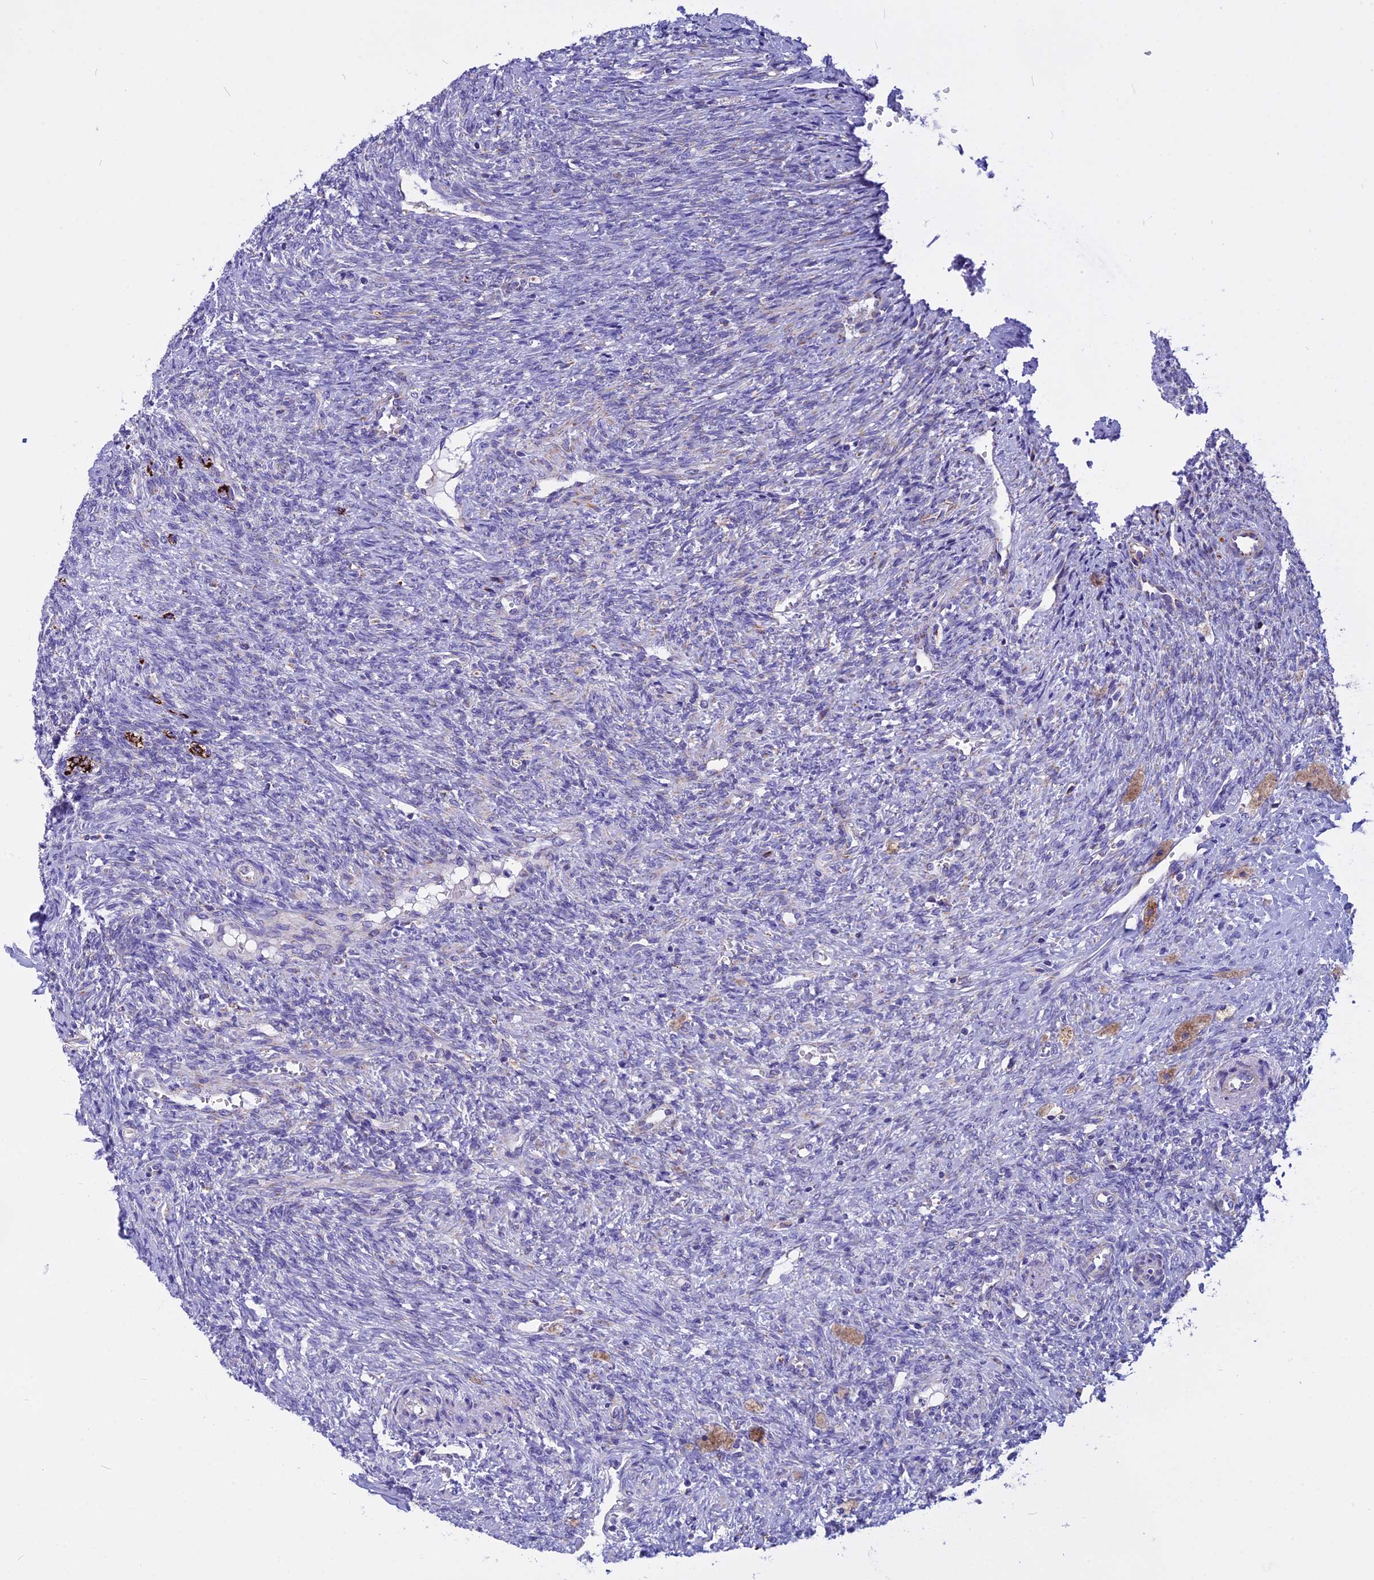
{"staining": {"intensity": "negative", "quantity": "none", "location": "none"}, "tissue": "ovary", "cell_type": "Ovarian stroma cells", "image_type": "normal", "snomed": [{"axis": "morphology", "description": "Normal tissue, NOS"}, {"axis": "topography", "description": "Ovary"}], "caption": "A high-resolution histopathology image shows IHC staining of unremarkable ovary, which shows no significant positivity in ovarian stroma cells.", "gene": "VDAC2", "patient": {"sex": "female", "age": 41}}